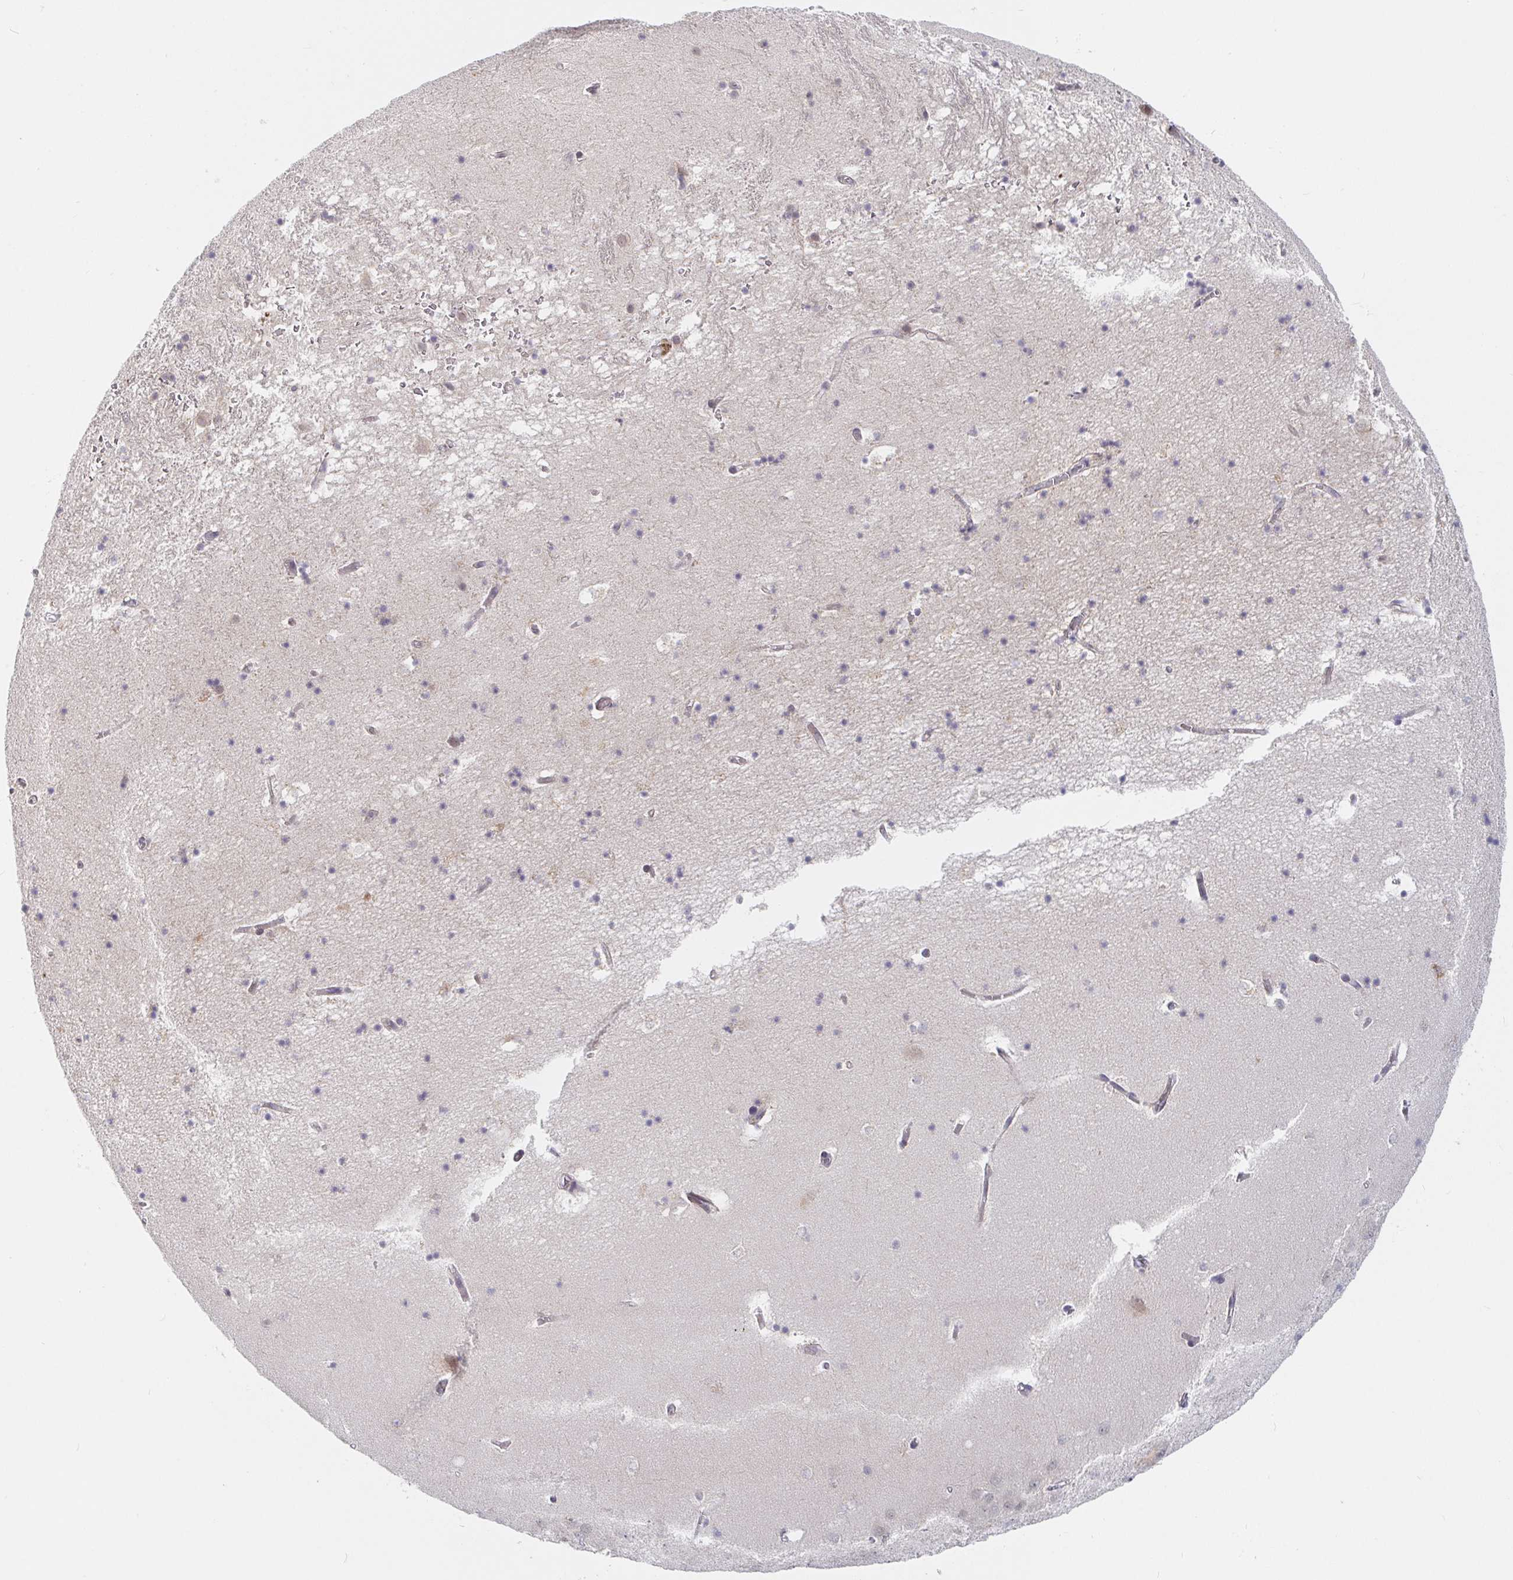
{"staining": {"intensity": "negative", "quantity": "none", "location": "none"}, "tissue": "hippocampus", "cell_type": "Glial cells", "image_type": "normal", "snomed": [{"axis": "morphology", "description": "Normal tissue, NOS"}, {"axis": "topography", "description": "Hippocampus"}], "caption": "A high-resolution photomicrograph shows IHC staining of unremarkable hippocampus, which shows no significant staining in glial cells.", "gene": "ALG1L2", "patient": {"sex": "male", "age": 58}}